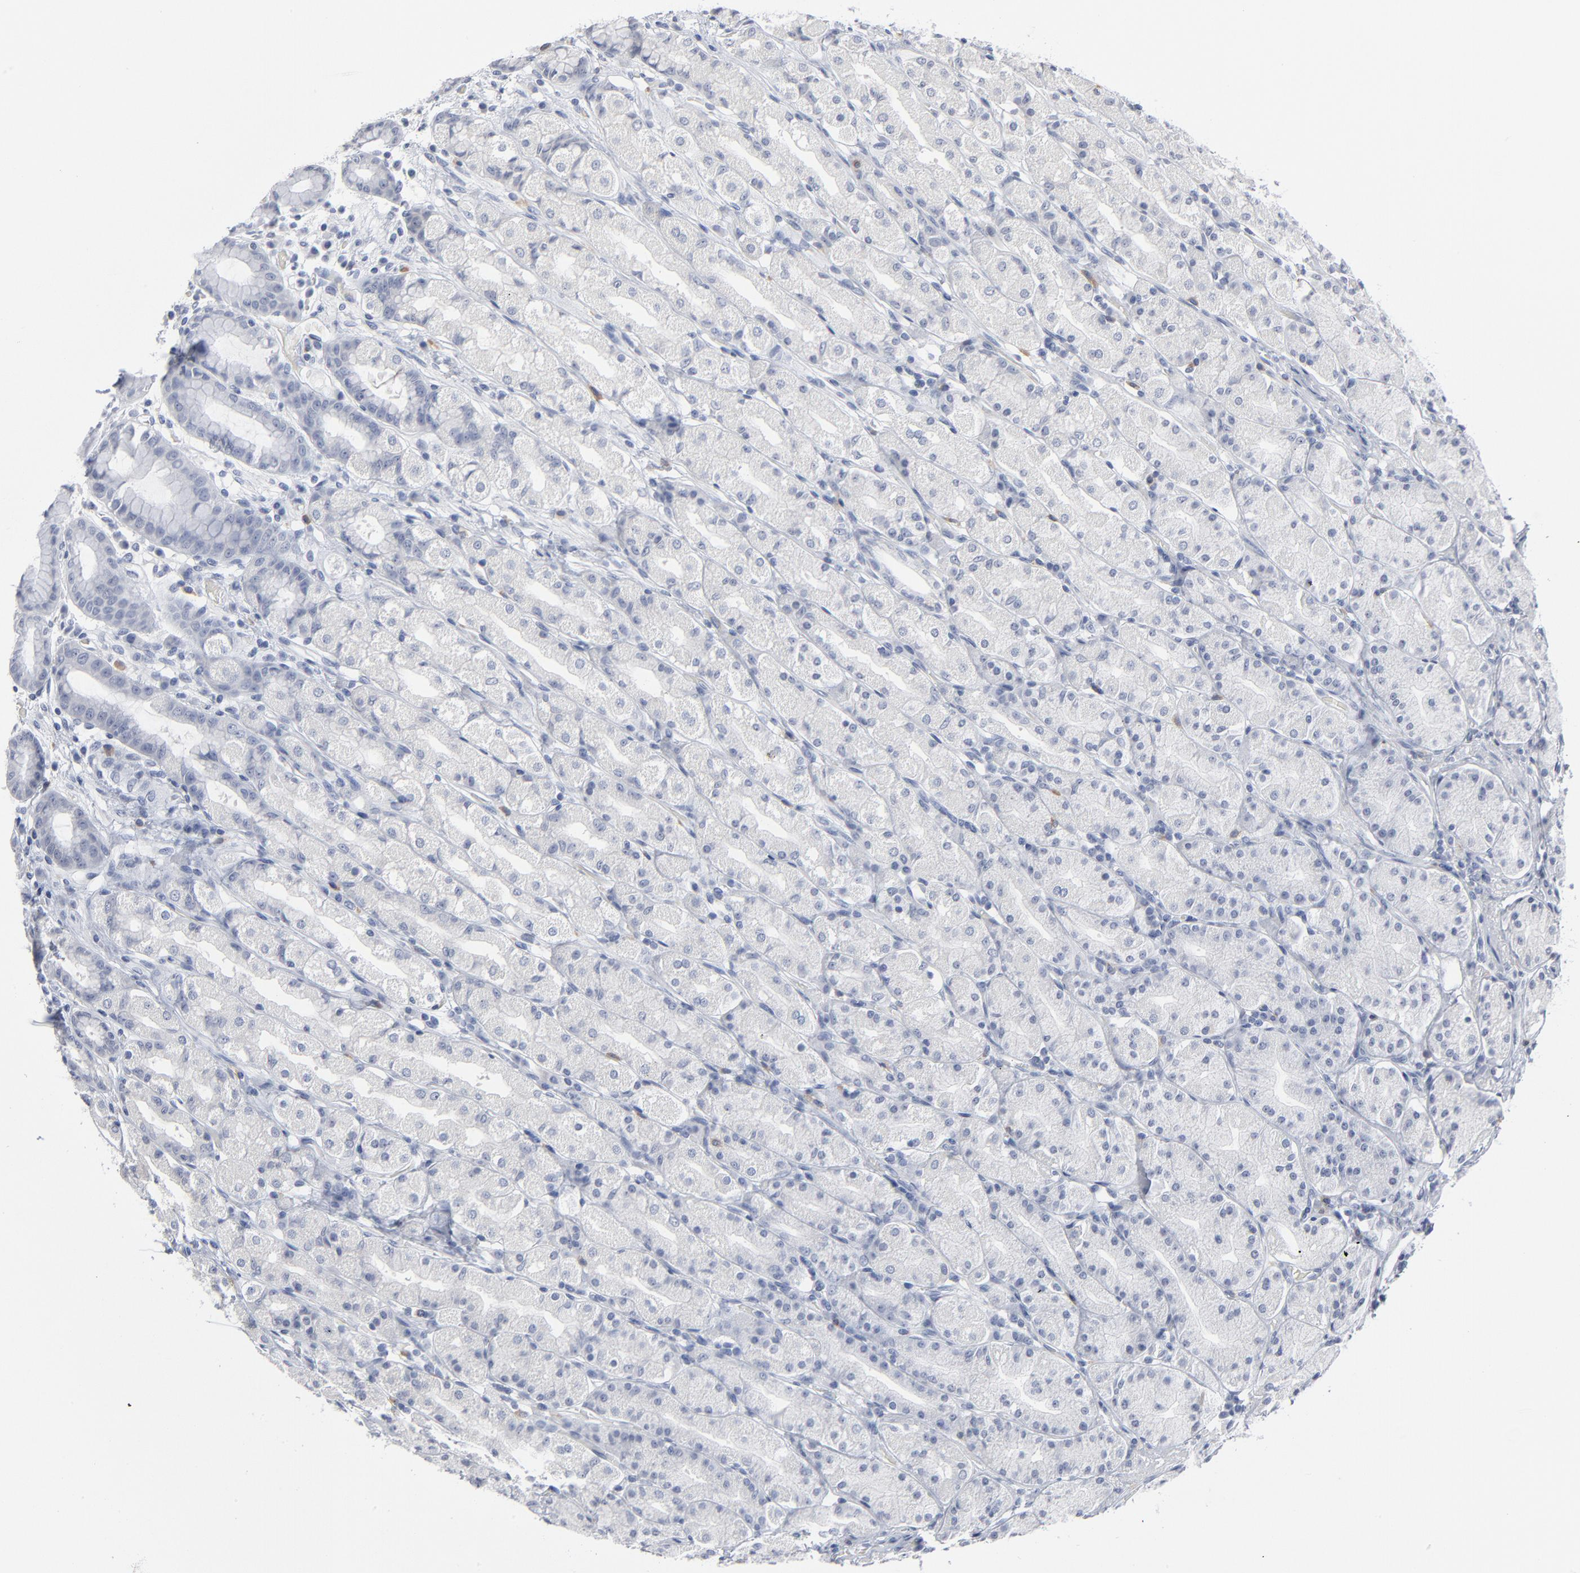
{"staining": {"intensity": "negative", "quantity": "none", "location": "none"}, "tissue": "stomach", "cell_type": "Glandular cells", "image_type": "normal", "snomed": [{"axis": "morphology", "description": "Normal tissue, NOS"}, {"axis": "topography", "description": "Stomach, upper"}], "caption": "DAB immunohistochemical staining of benign human stomach displays no significant expression in glandular cells. (Immunohistochemistry (ihc), brightfield microscopy, high magnification).", "gene": "PAGE1", "patient": {"sex": "male", "age": 68}}